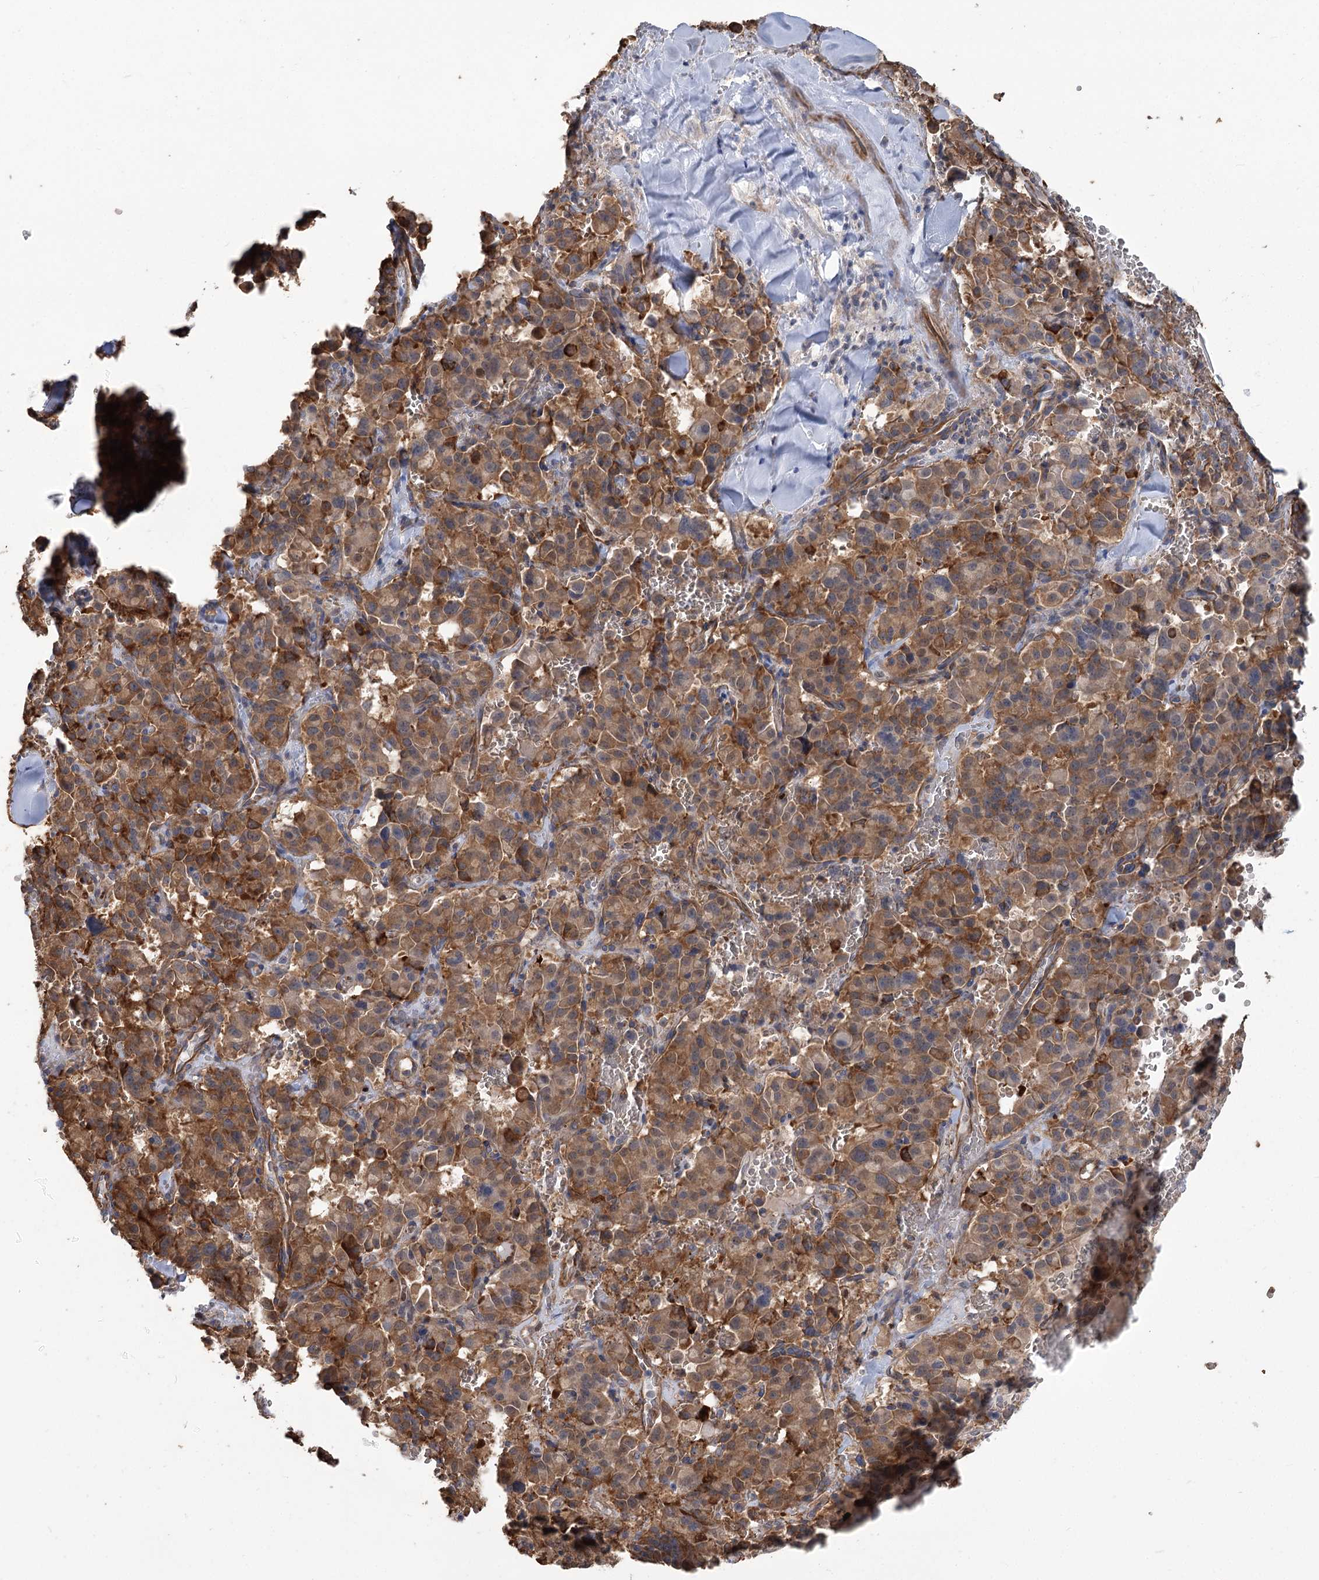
{"staining": {"intensity": "moderate", "quantity": ">75%", "location": "cytoplasmic/membranous"}, "tissue": "pancreatic cancer", "cell_type": "Tumor cells", "image_type": "cancer", "snomed": [{"axis": "morphology", "description": "Adenocarcinoma, NOS"}, {"axis": "topography", "description": "Pancreas"}], "caption": "Immunohistochemical staining of human pancreatic adenocarcinoma demonstrates medium levels of moderate cytoplasmic/membranous protein staining in approximately >75% of tumor cells.", "gene": "THAP6", "patient": {"sex": "male", "age": 65}}